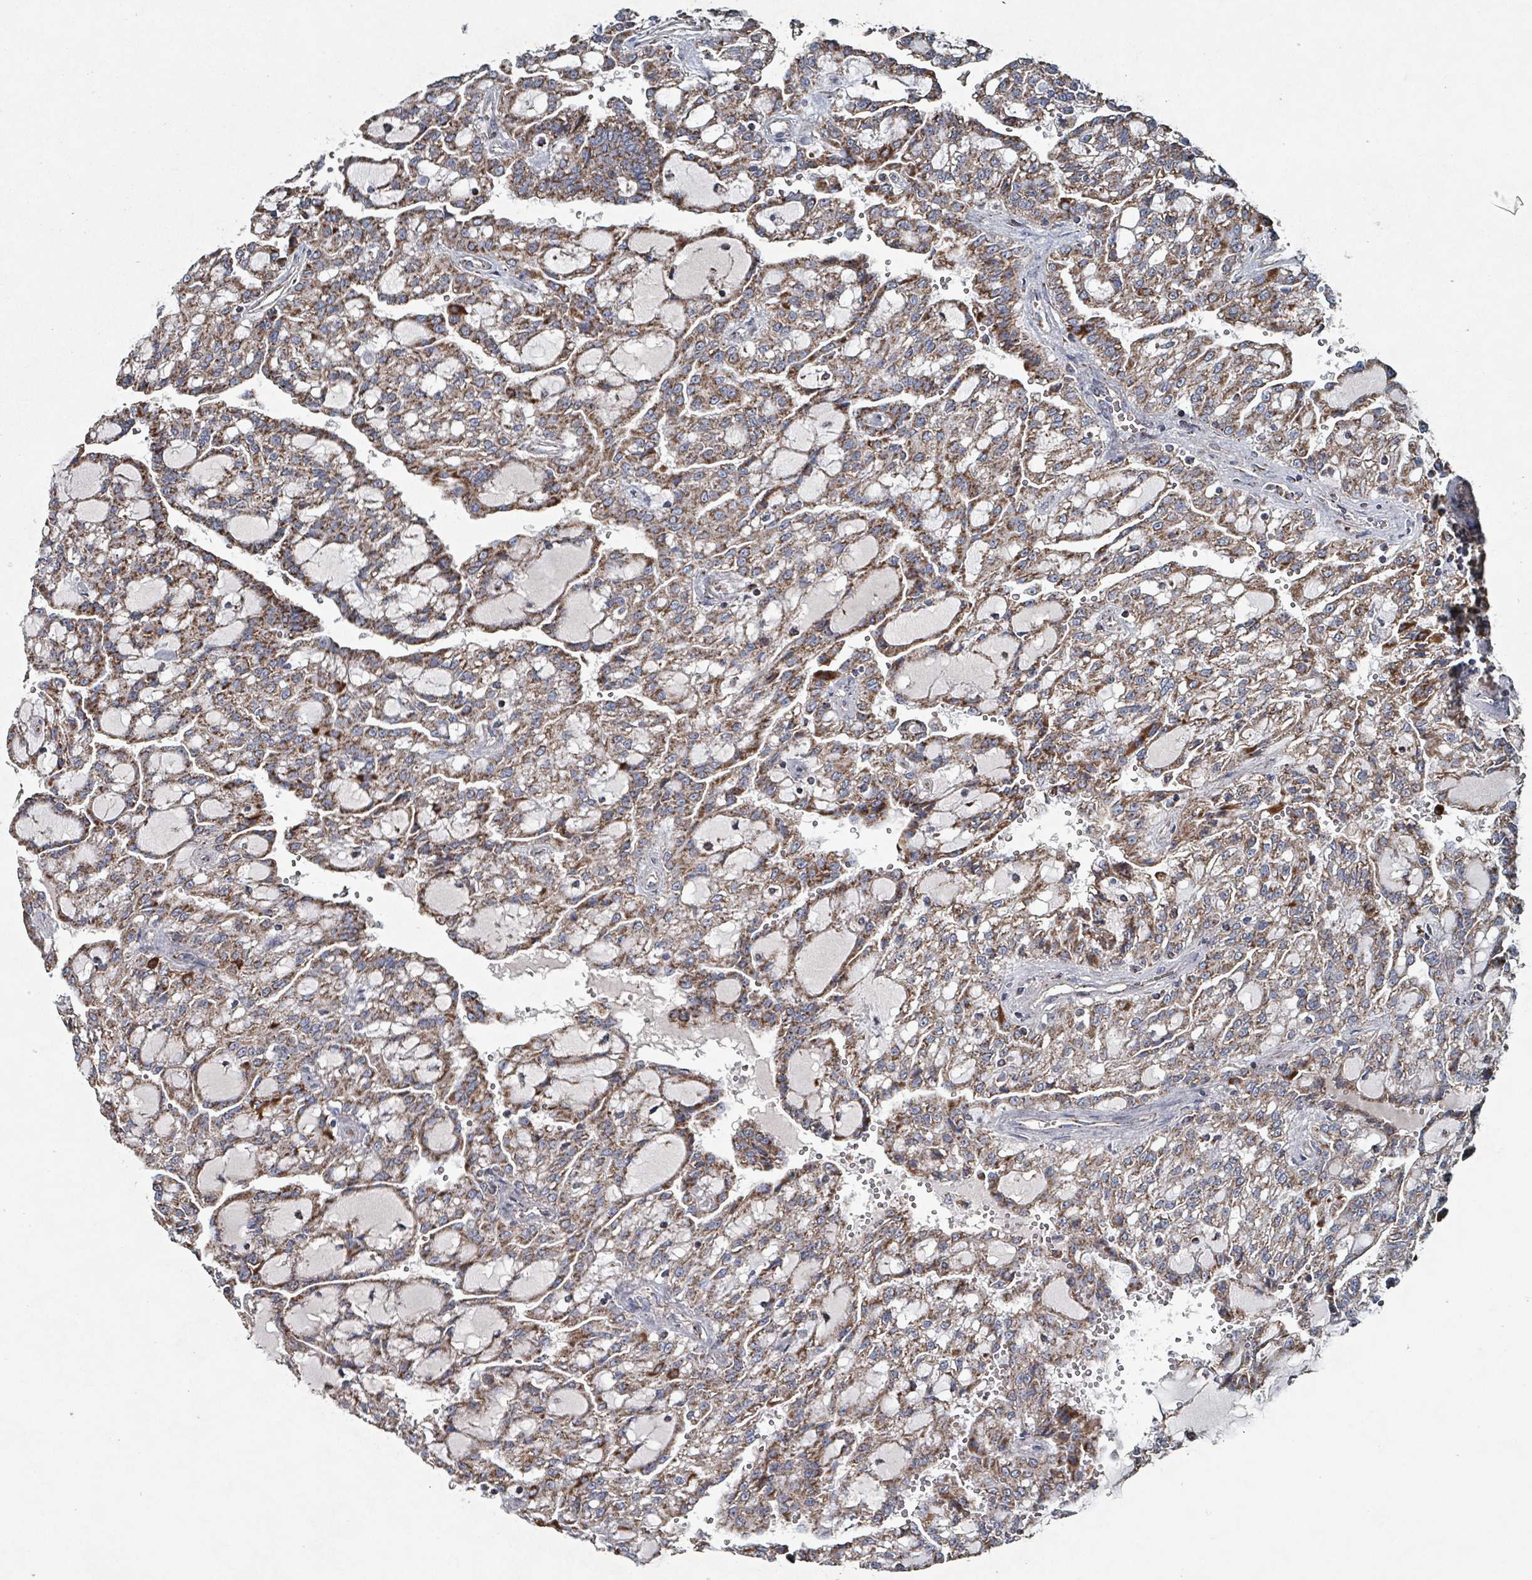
{"staining": {"intensity": "moderate", "quantity": ">75%", "location": "cytoplasmic/membranous"}, "tissue": "renal cancer", "cell_type": "Tumor cells", "image_type": "cancer", "snomed": [{"axis": "morphology", "description": "Adenocarcinoma, NOS"}, {"axis": "topography", "description": "Kidney"}], "caption": "An image showing moderate cytoplasmic/membranous staining in approximately >75% of tumor cells in renal adenocarcinoma, as visualized by brown immunohistochemical staining.", "gene": "ABHD18", "patient": {"sex": "male", "age": 63}}